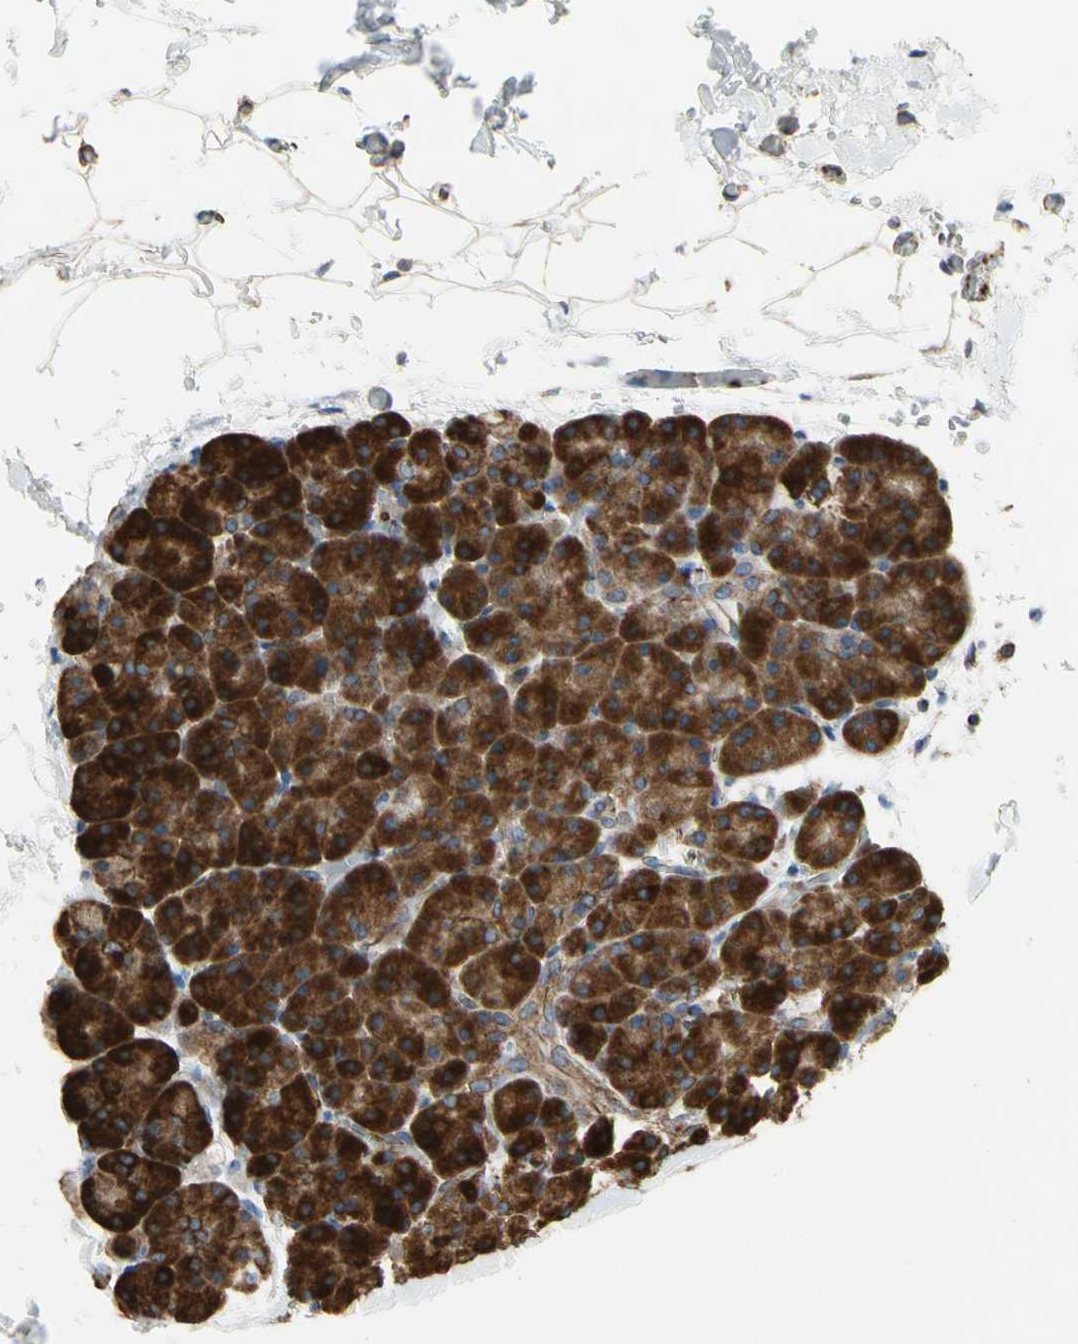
{"staining": {"intensity": "strong", "quantity": "25%-75%", "location": "cytoplasmic/membranous"}, "tissue": "pancreas", "cell_type": "Exocrine glandular cells", "image_type": "normal", "snomed": [{"axis": "morphology", "description": "Normal tissue, NOS"}, {"axis": "topography", "description": "Pancreas"}], "caption": "Exocrine glandular cells show strong cytoplasmic/membranous expression in approximately 25%-75% of cells in unremarkable pancreas. Nuclei are stained in blue.", "gene": "TUBA1A", "patient": {"sex": "female", "age": 35}}